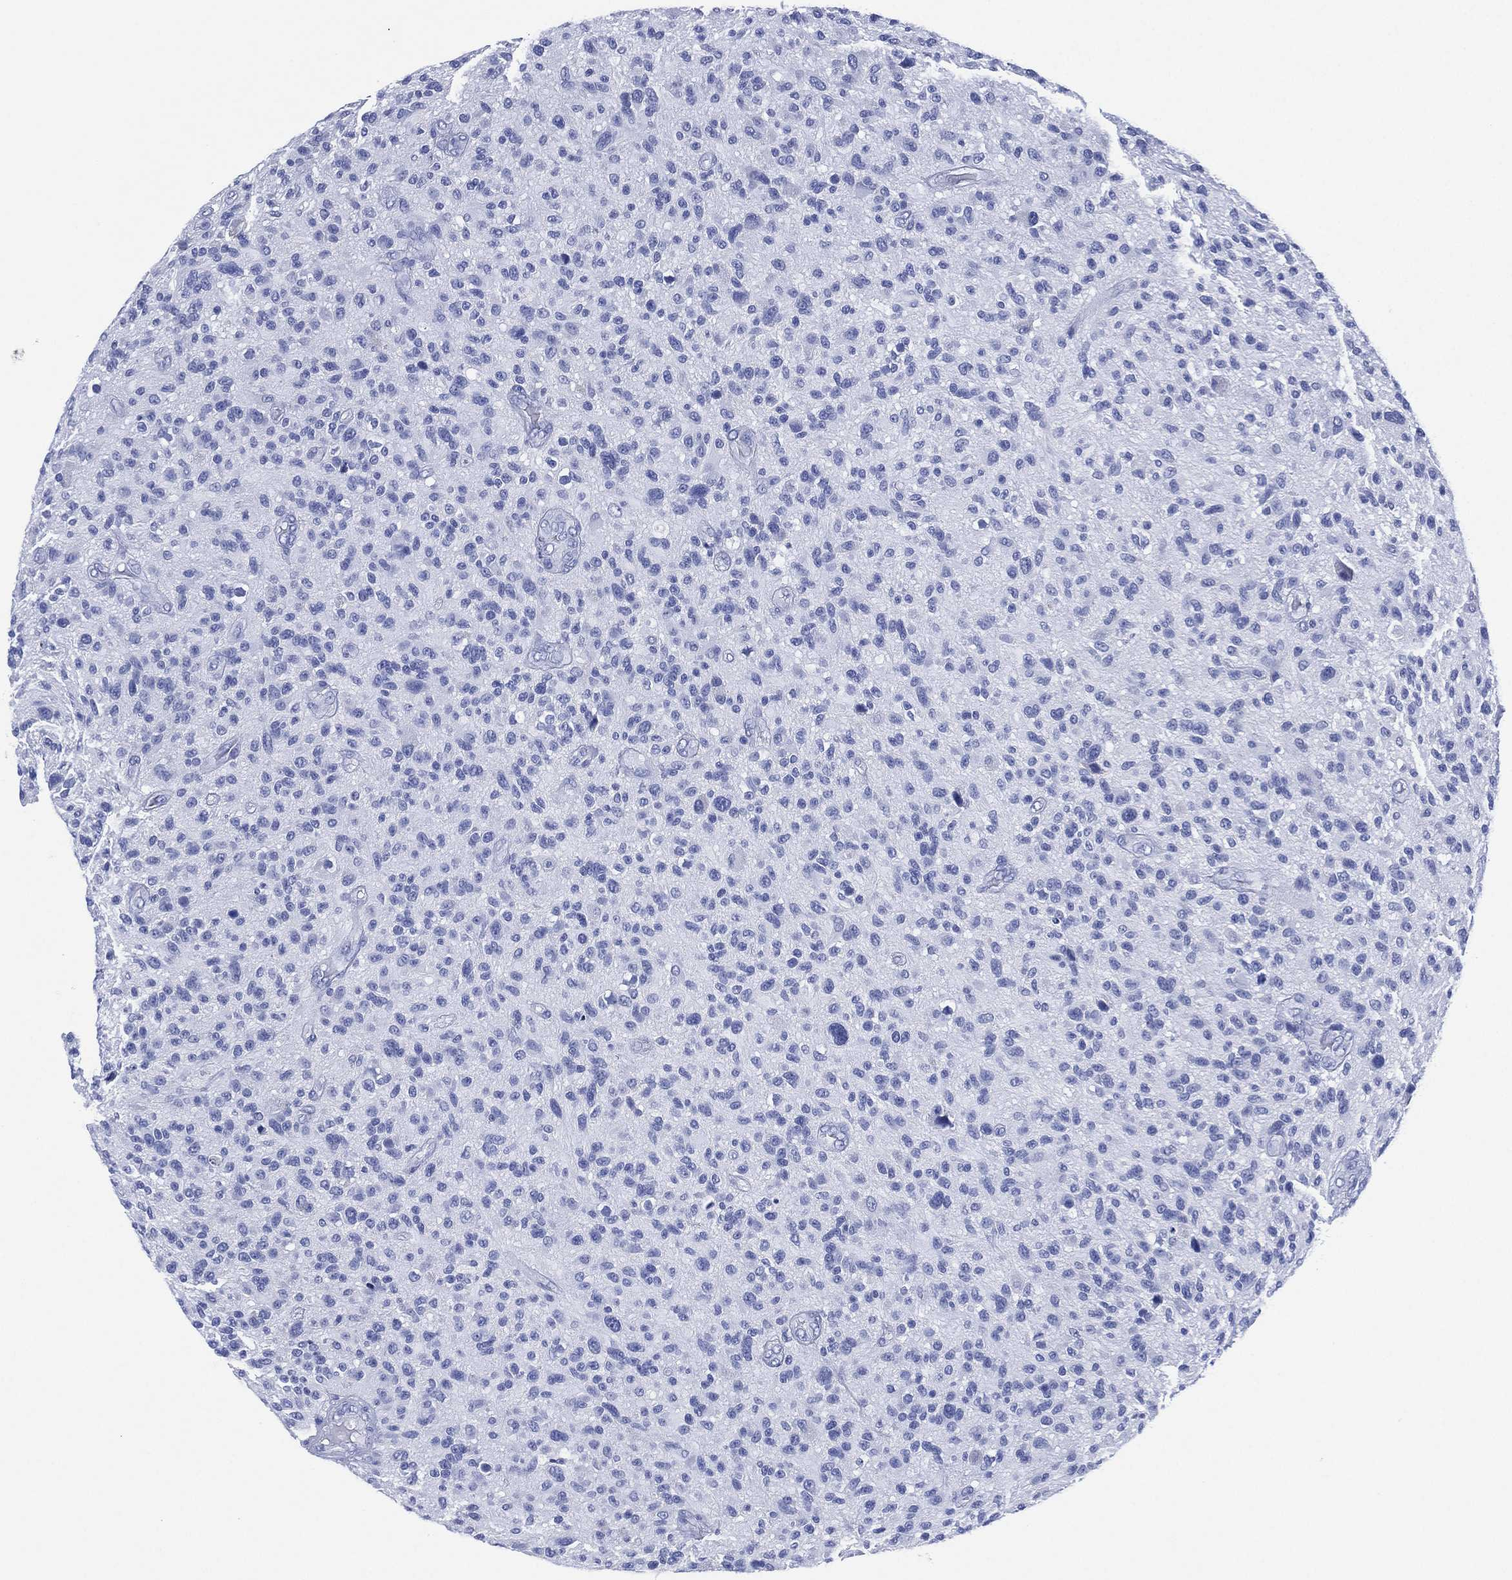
{"staining": {"intensity": "negative", "quantity": "none", "location": "none"}, "tissue": "glioma", "cell_type": "Tumor cells", "image_type": "cancer", "snomed": [{"axis": "morphology", "description": "Glioma, malignant, High grade"}, {"axis": "topography", "description": "Brain"}], "caption": "DAB immunohistochemical staining of human malignant glioma (high-grade) shows no significant positivity in tumor cells.", "gene": "SLC9C2", "patient": {"sex": "male", "age": 47}}